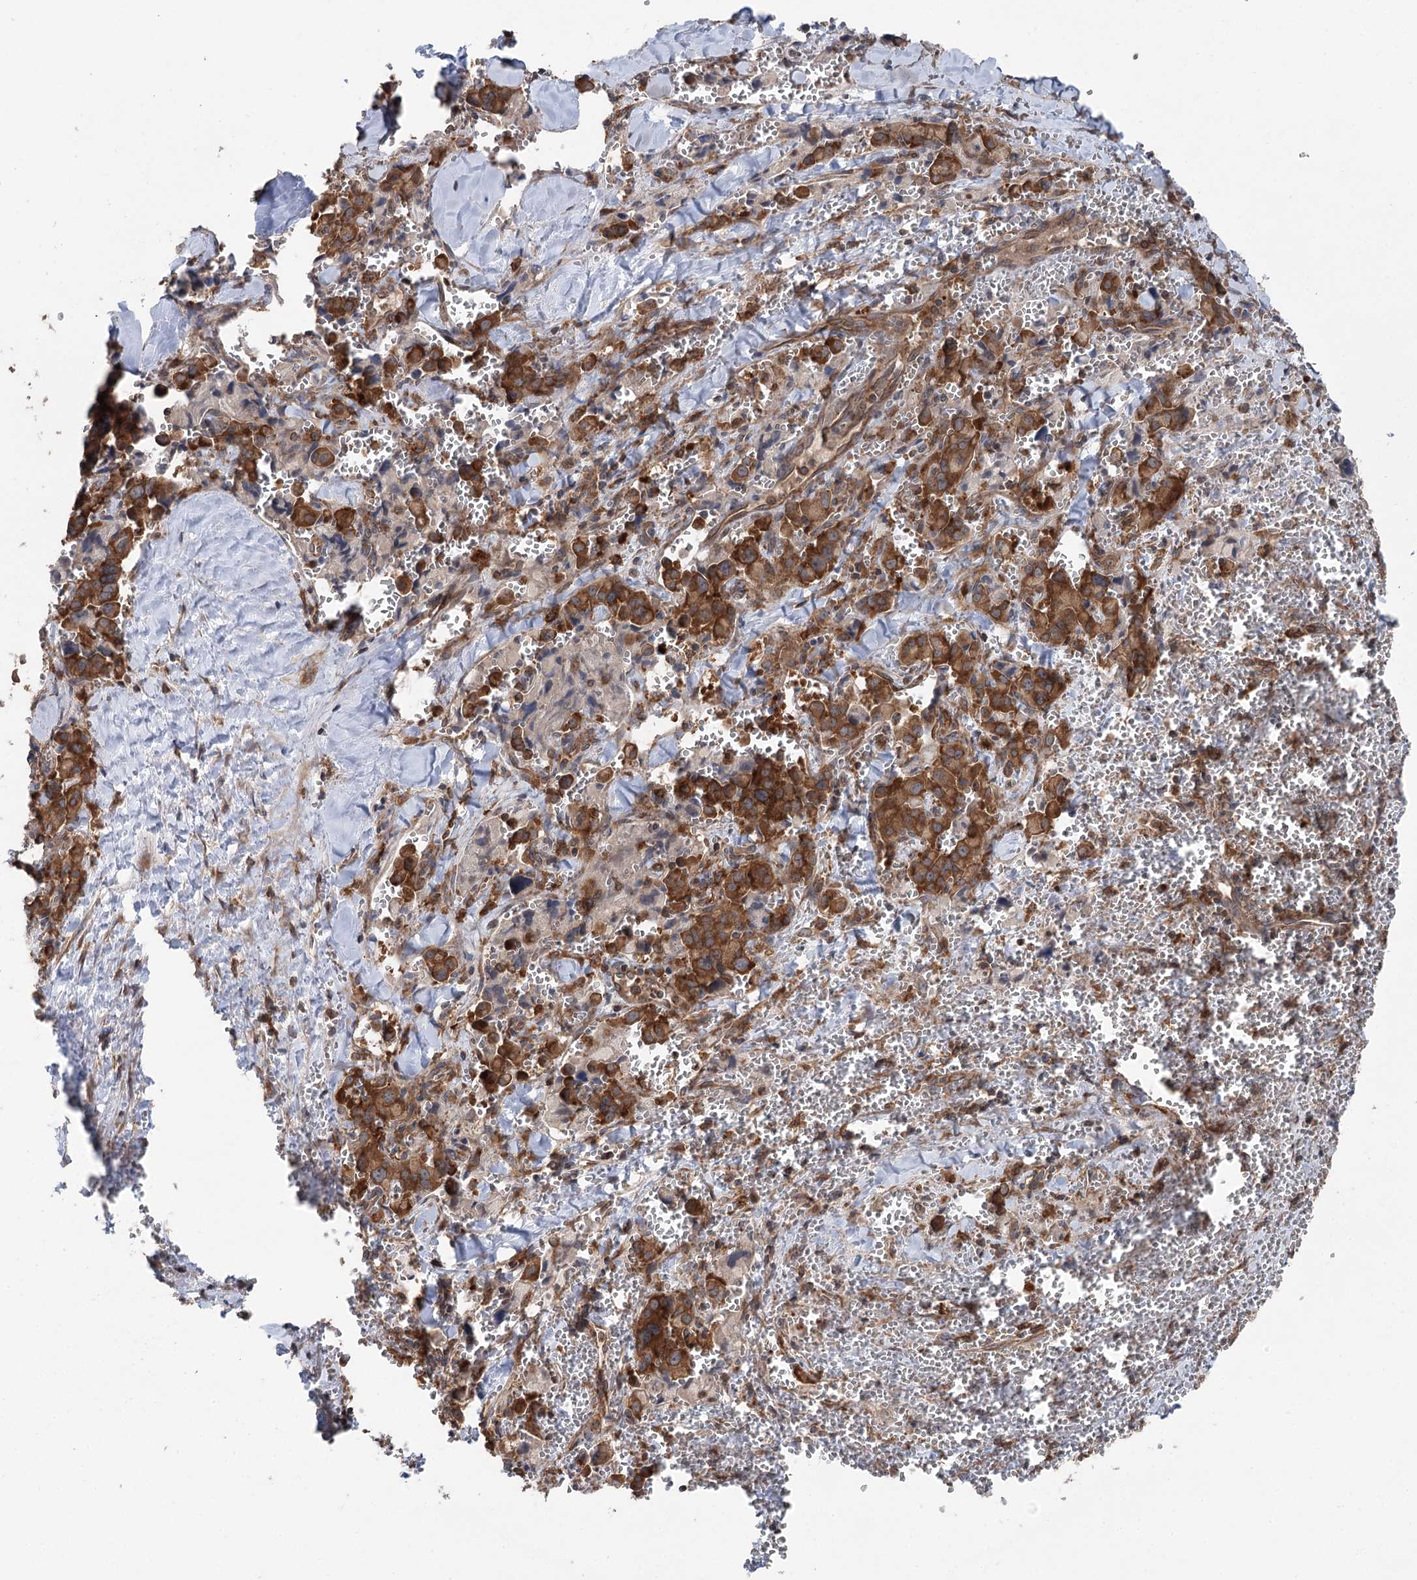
{"staining": {"intensity": "strong", "quantity": ">75%", "location": "cytoplasmic/membranous"}, "tissue": "pancreatic cancer", "cell_type": "Tumor cells", "image_type": "cancer", "snomed": [{"axis": "morphology", "description": "Adenocarcinoma, NOS"}, {"axis": "topography", "description": "Pancreas"}], "caption": "This is a histology image of immunohistochemistry staining of pancreatic adenocarcinoma, which shows strong positivity in the cytoplasmic/membranous of tumor cells.", "gene": "PPP1R21", "patient": {"sex": "male", "age": 65}}